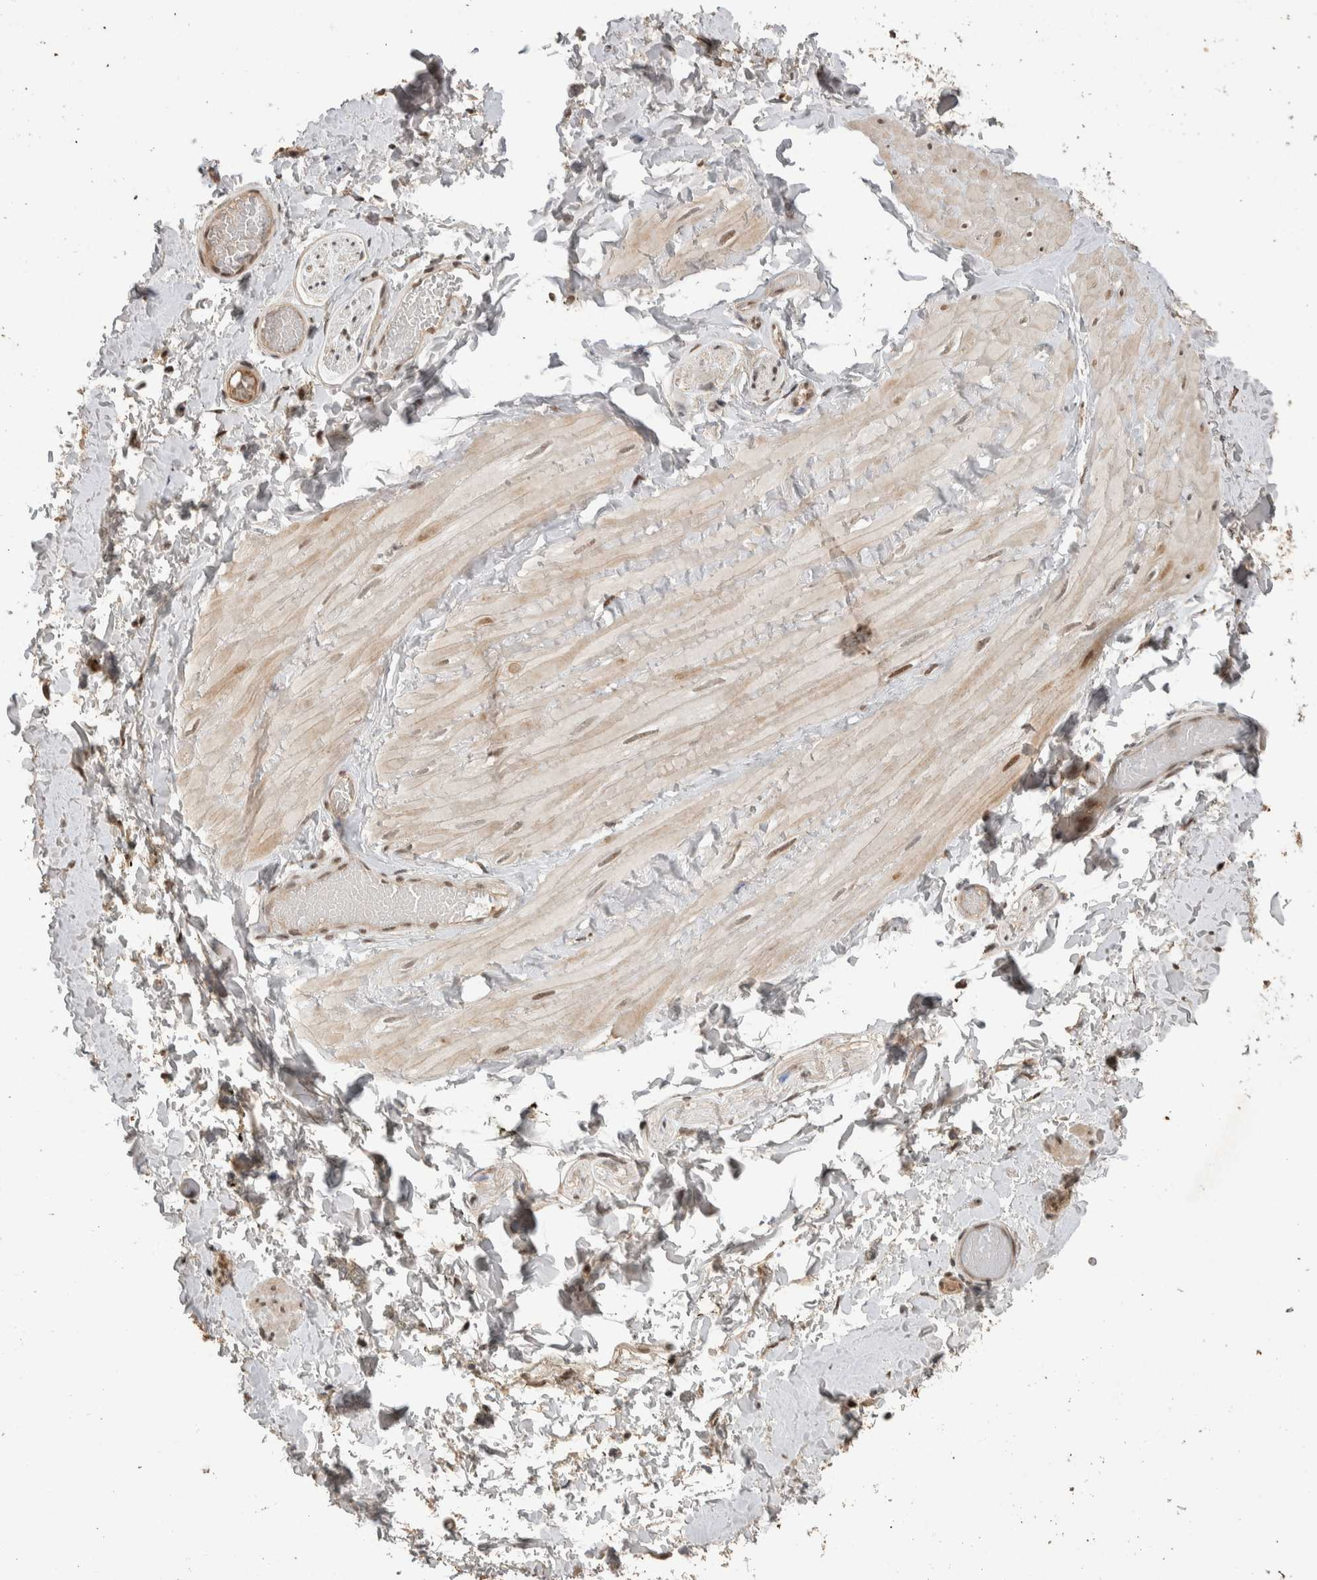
{"staining": {"intensity": "moderate", "quantity": ">75%", "location": "cytoplasmic/membranous,nuclear"}, "tissue": "adipose tissue", "cell_type": "Adipocytes", "image_type": "normal", "snomed": [{"axis": "morphology", "description": "Normal tissue, NOS"}, {"axis": "topography", "description": "Adipose tissue"}, {"axis": "topography", "description": "Vascular tissue"}, {"axis": "topography", "description": "Peripheral nerve tissue"}], "caption": "Immunohistochemistry staining of normal adipose tissue, which reveals medium levels of moderate cytoplasmic/membranous,nuclear expression in approximately >75% of adipocytes indicating moderate cytoplasmic/membranous,nuclear protein staining. The staining was performed using DAB (3,3'-diaminobenzidine) (brown) for protein detection and nuclei were counterstained in hematoxylin (blue).", "gene": "CYSRT1", "patient": {"sex": "male", "age": 25}}